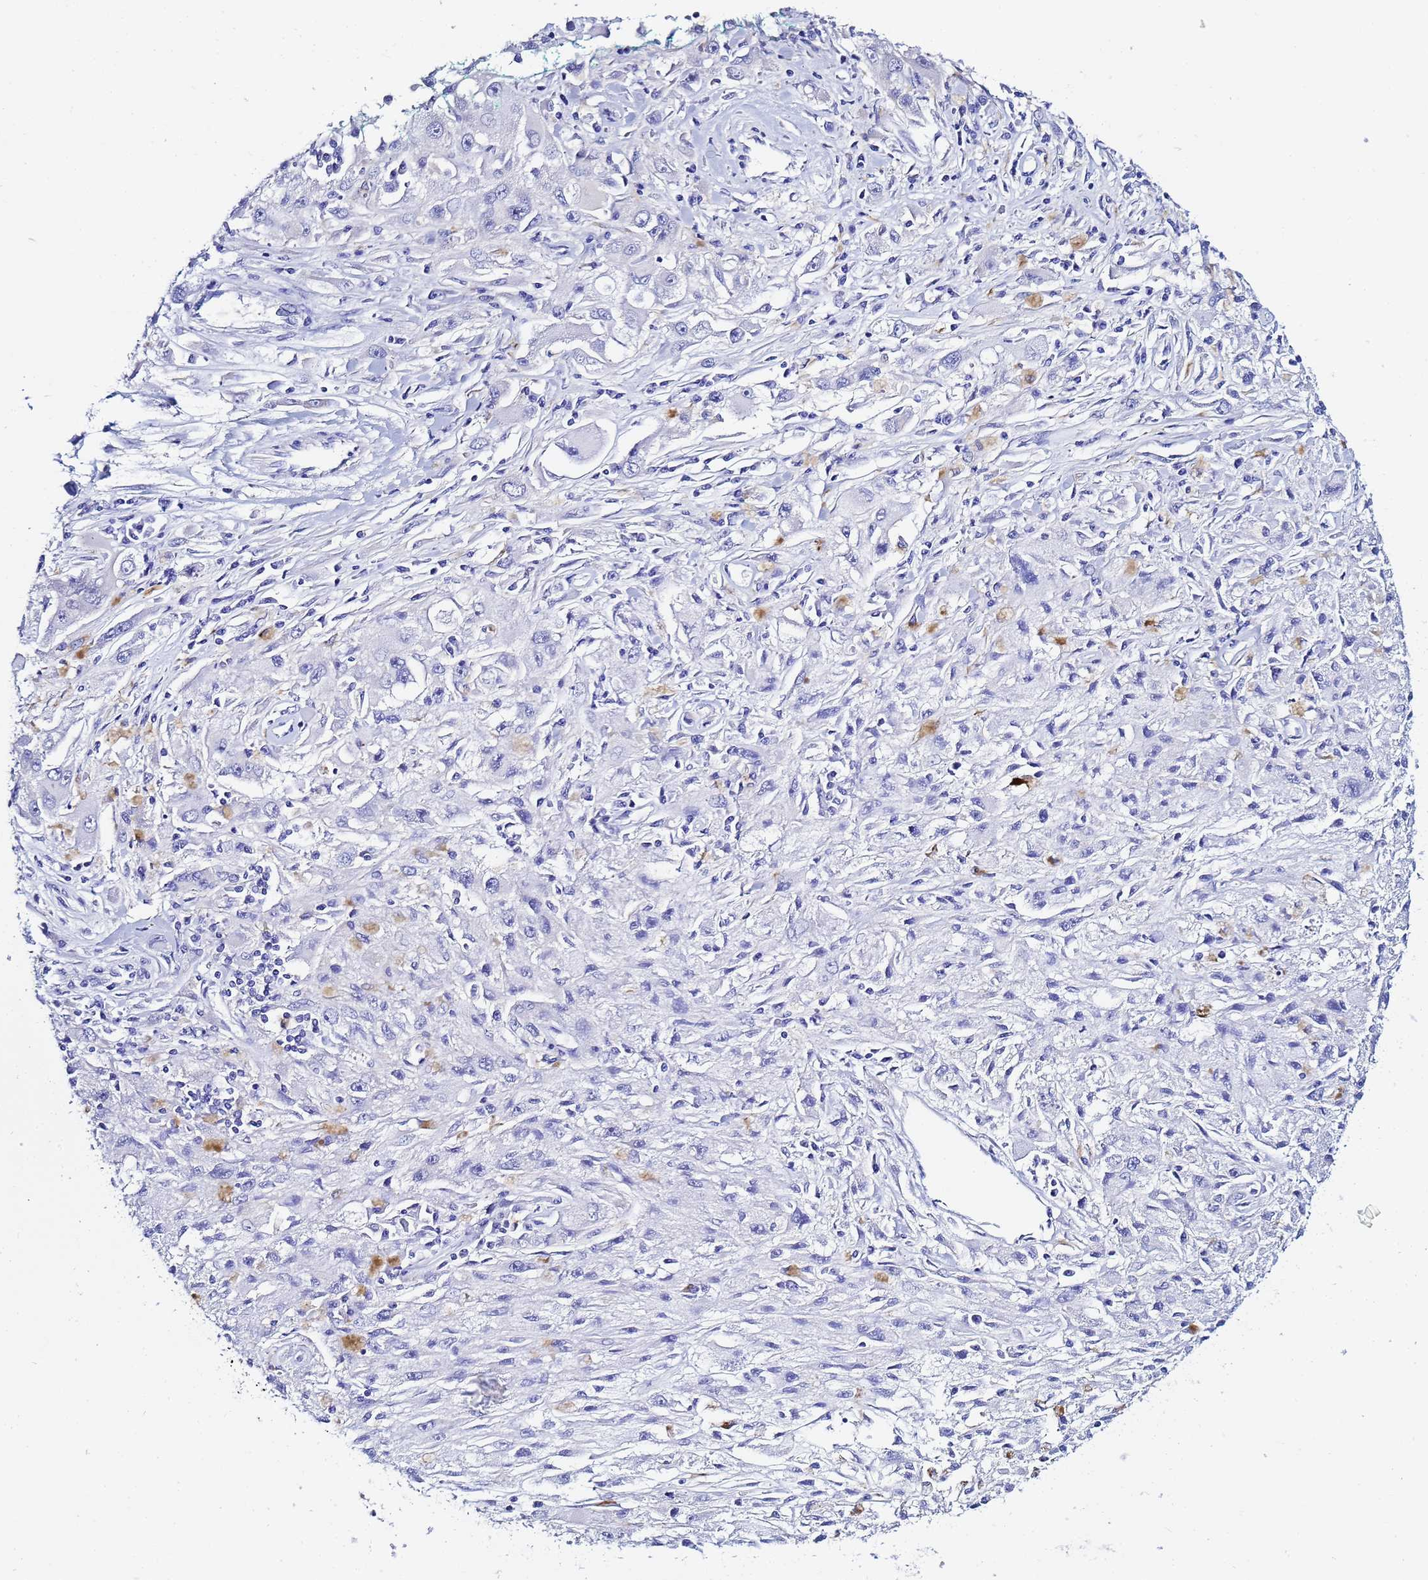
{"staining": {"intensity": "negative", "quantity": "none", "location": "none"}, "tissue": "melanoma", "cell_type": "Tumor cells", "image_type": "cancer", "snomed": [{"axis": "morphology", "description": "Malignant melanoma, Metastatic site"}, {"axis": "topography", "description": "Skin"}], "caption": "Malignant melanoma (metastatic site) stained for a protein using immunohistochemistry reveals no expression tumor cells.", "gene": "LENG1", "patient": {"sex": "male", "age": 53}}